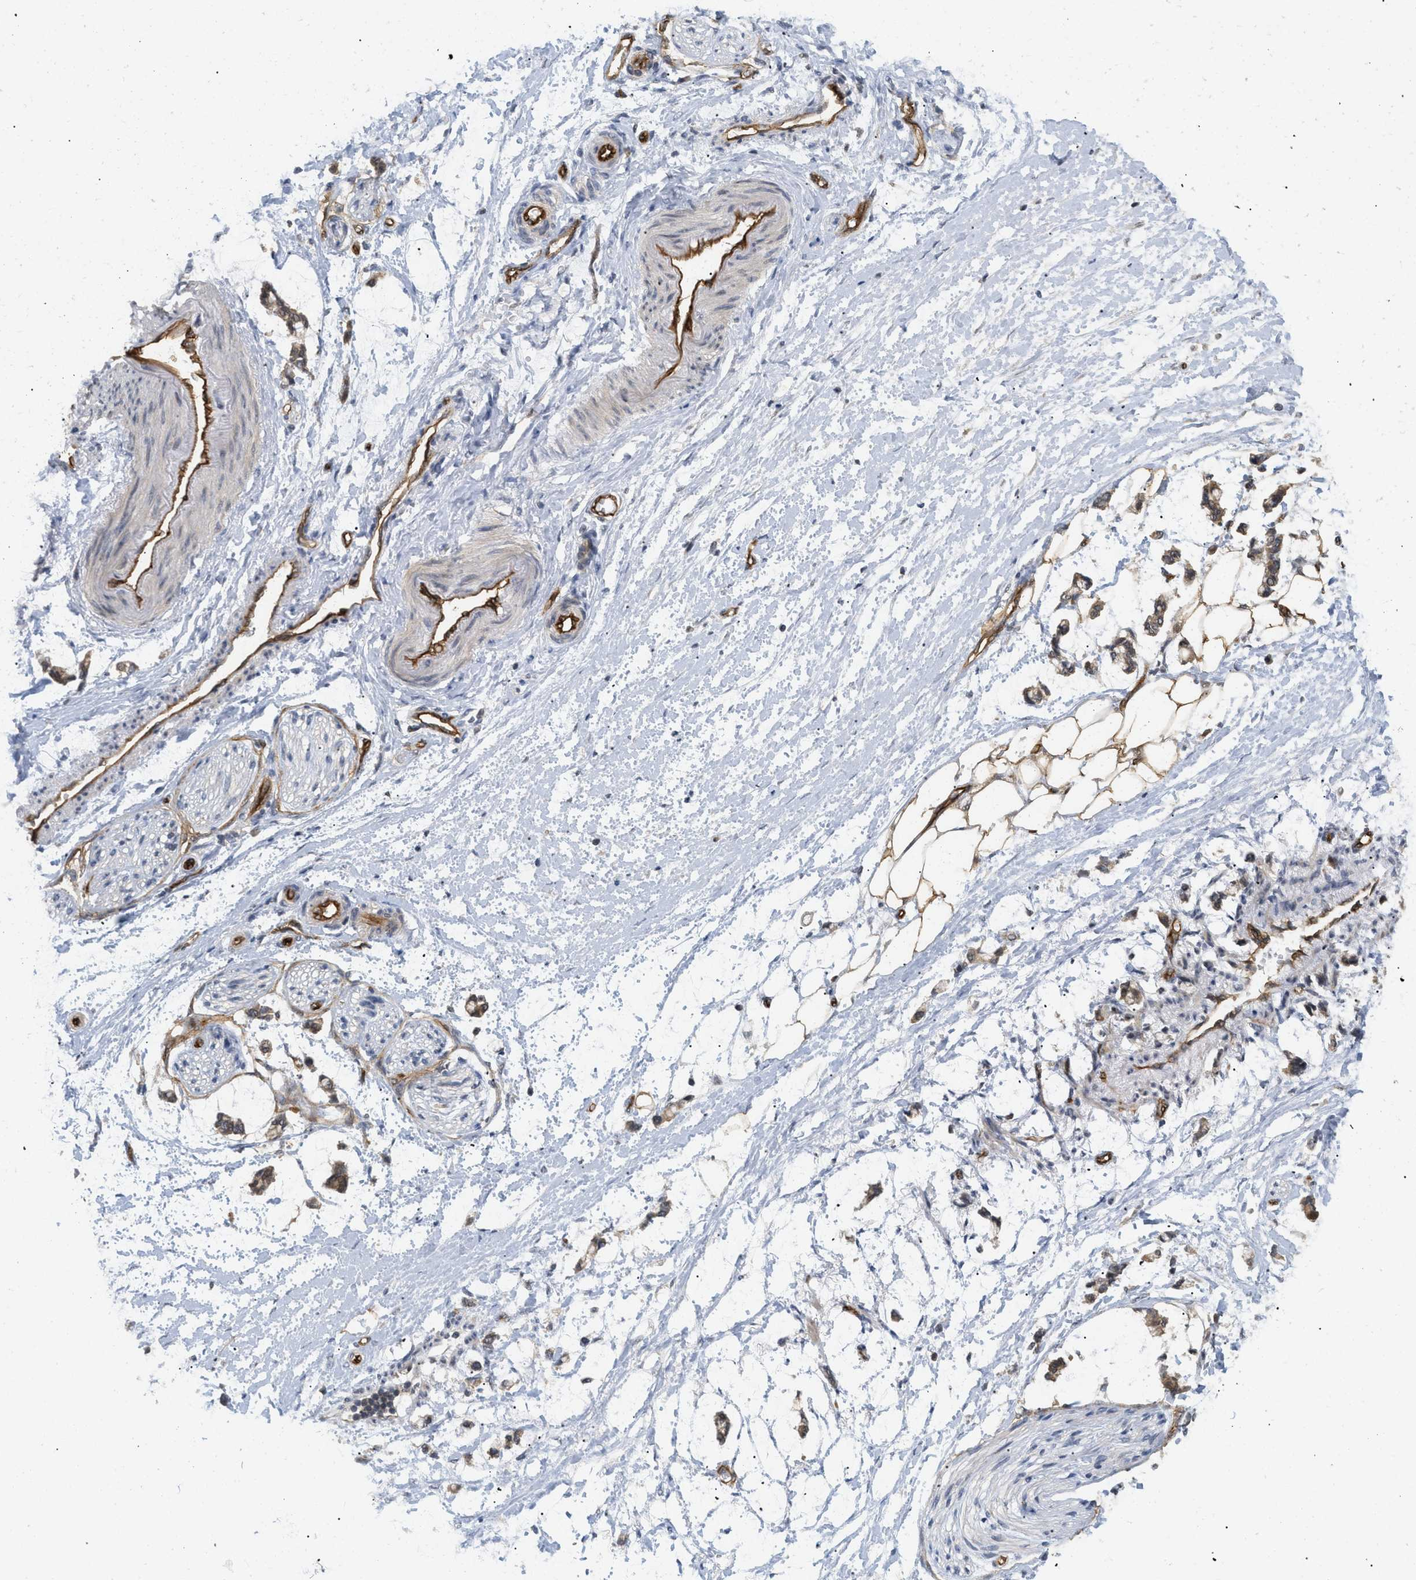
{"staining": {"intensity": "moderate", "quantity": ">75%", "location": "cytoplasmic/membranous"}, "tissue": "adipose tissue", "cell_type": "Adipocytes", "image_type": "normal", "snomed": [{"axis": "morphology", "description": "Normal tissue, NOS"}, {"axis": "morphology", "description": "Adenocarcinoma, NOS"}, {"axis": "topography", "description": "Colon"}, {"axis": "topography", "description": "Peripheral nerve tissue"}], "caption": "A micrograph of adipose tissue stained for a protein exhibits moderate cytoplasmic/membranous brown staining in adipocytes. Nuclei are stained in blue.", "gene": "PALMD", "patient": {"sex": "male", "age": 14}}